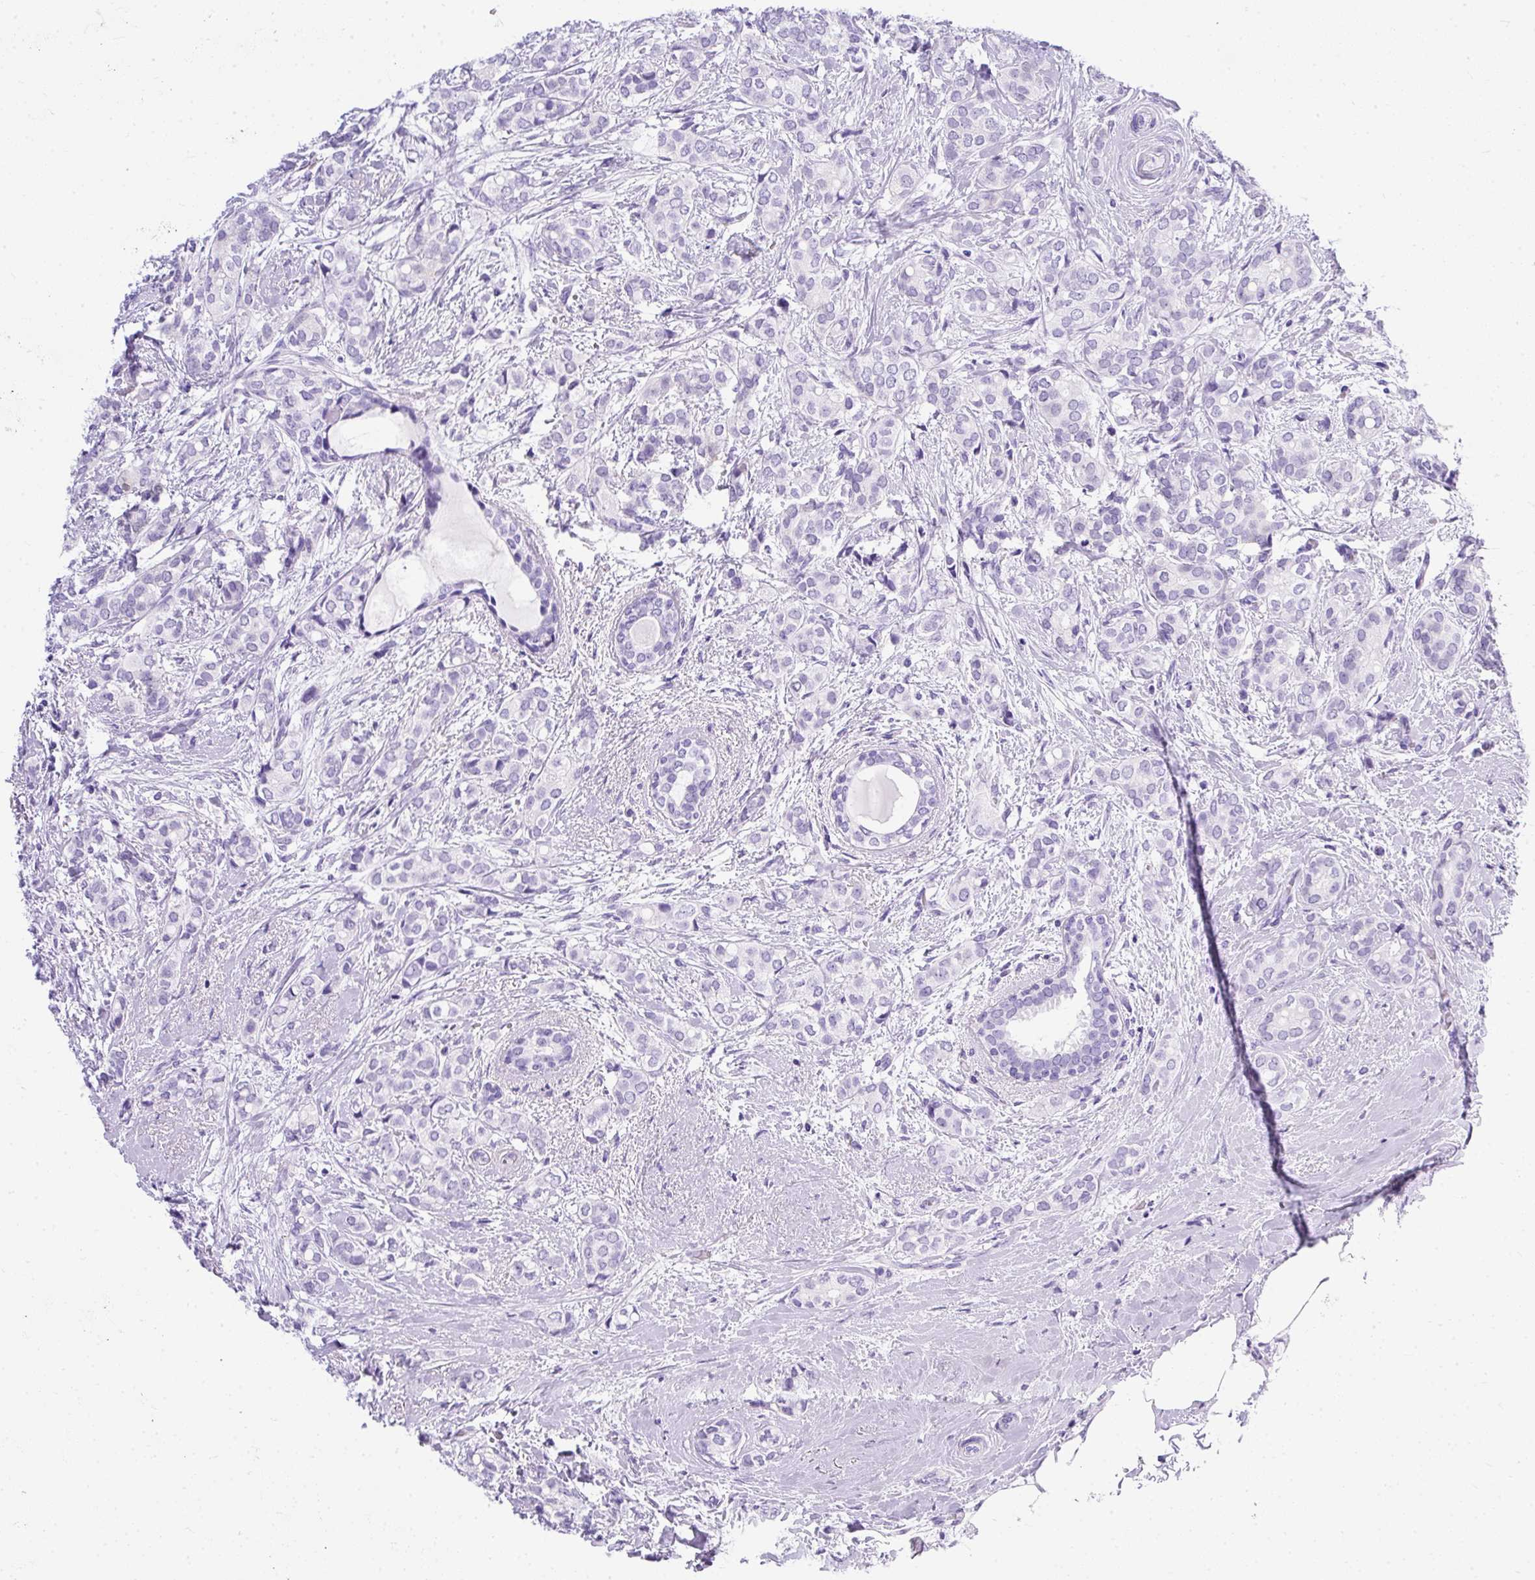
{"staining": {"intensity": "negative", "quantity": "none", "location": "none"}, "tissue": "breast cancer", "cell_type": "Tumor cells", "image_type": "cancer", "snomed": [{"axis": "morphology", "description": "Duct carcinoma"}, {"axis": "topography", "description": "Breast"}], "caption": "IHC micrograph of human breast cancer (infiltrating ductal carcinoma) stained for a protein (brown), which reveals no positivity in tumor cells.", "gene": "PVALB", "patient": {"sex": "female", "age": 73}}